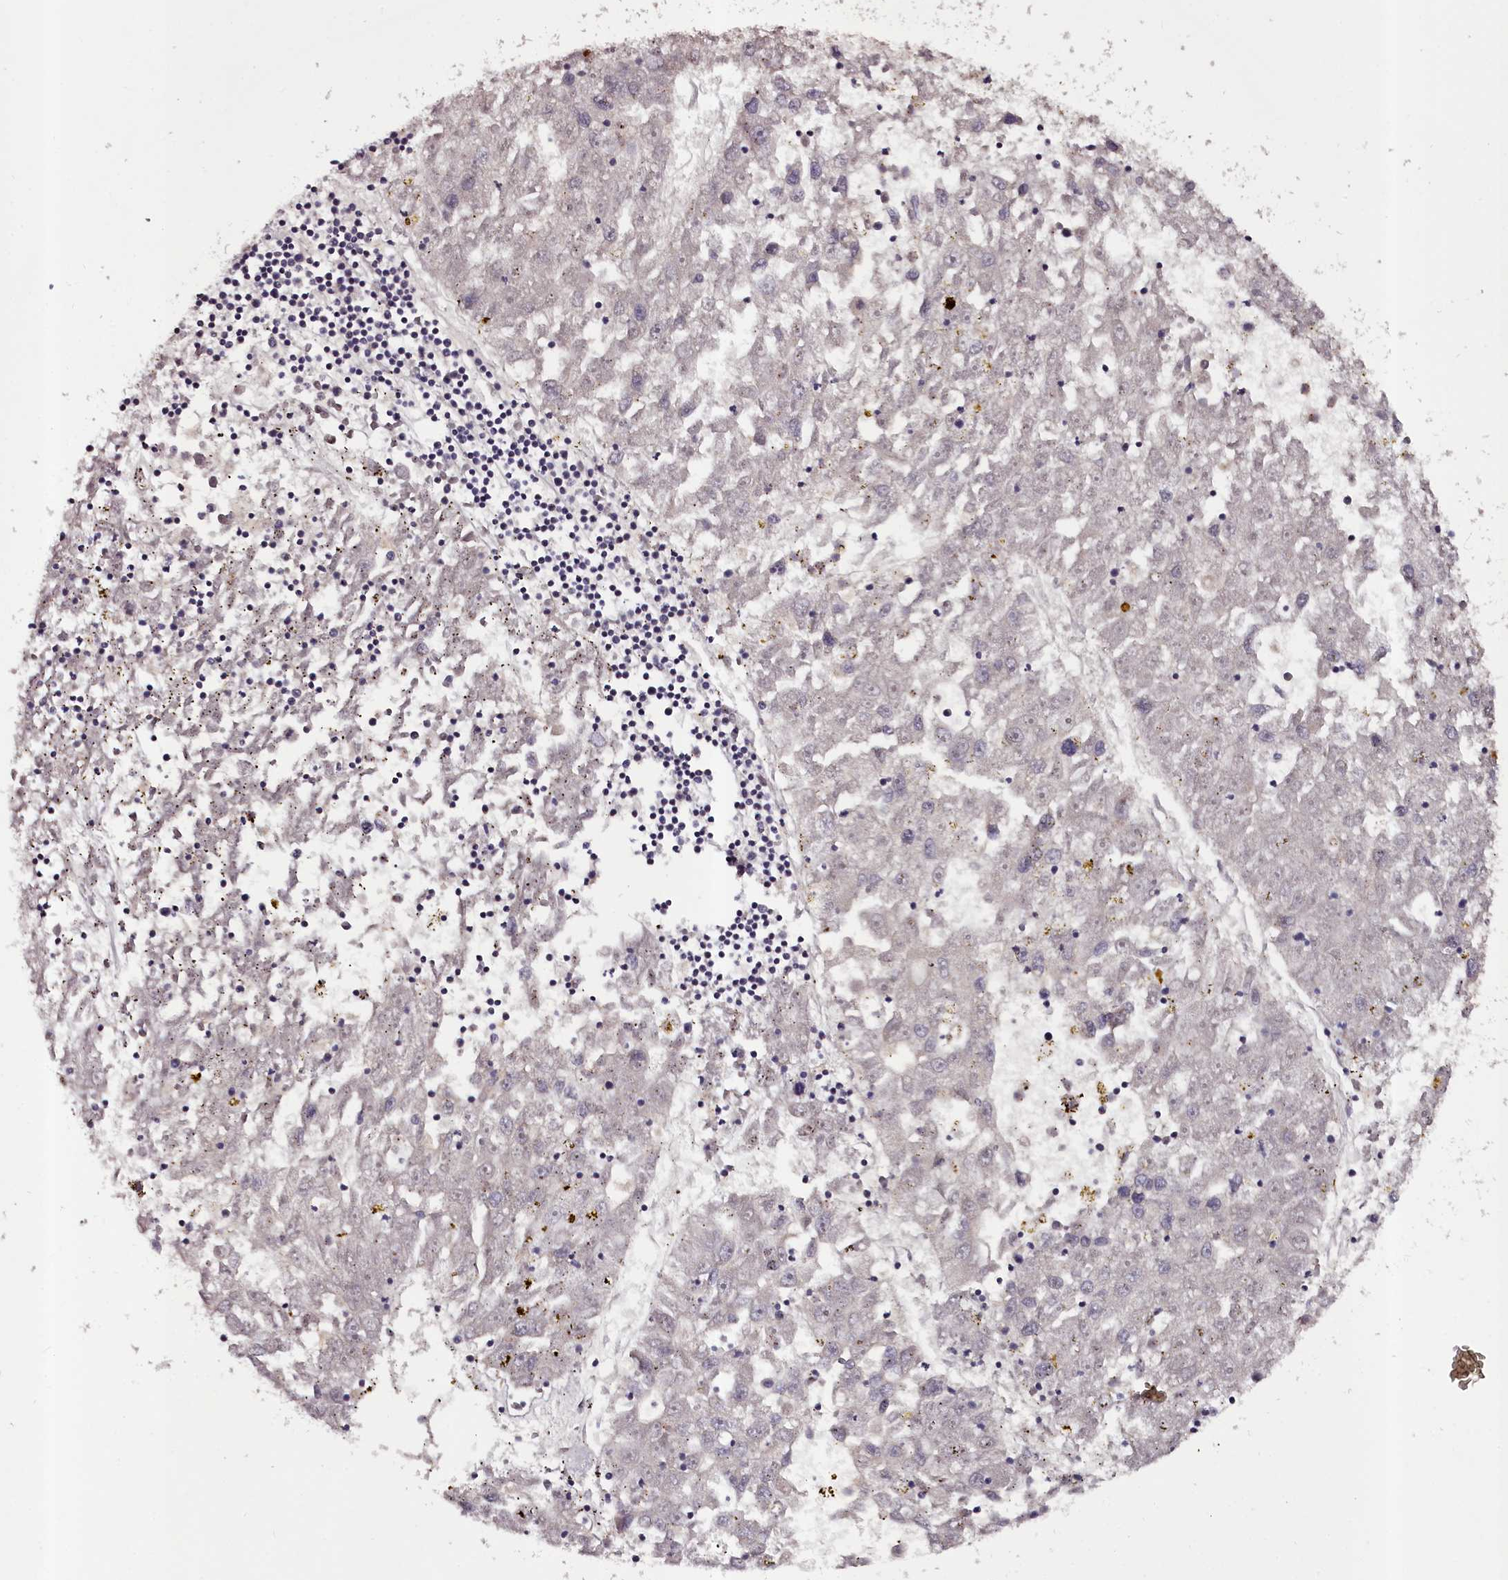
{"staining": {"intensity": "negative", "quantity": "none", "location": "none"}, "tissue": "liver cancer", "cell_type": "Tumor cells", "image_type": "cancer", "snomed": [{"axis": "morphology", "description": "Carcinoma, Hepatocellular, NOS"}, {"axis": "topography", "description": "Liver"}], "caption": "Immunohistochemistry of liver hepatocellular carcinoma displays no positivity in tumor cells.", "gene": "MAML3", "patient": {"sex": "male", "age": 49}}